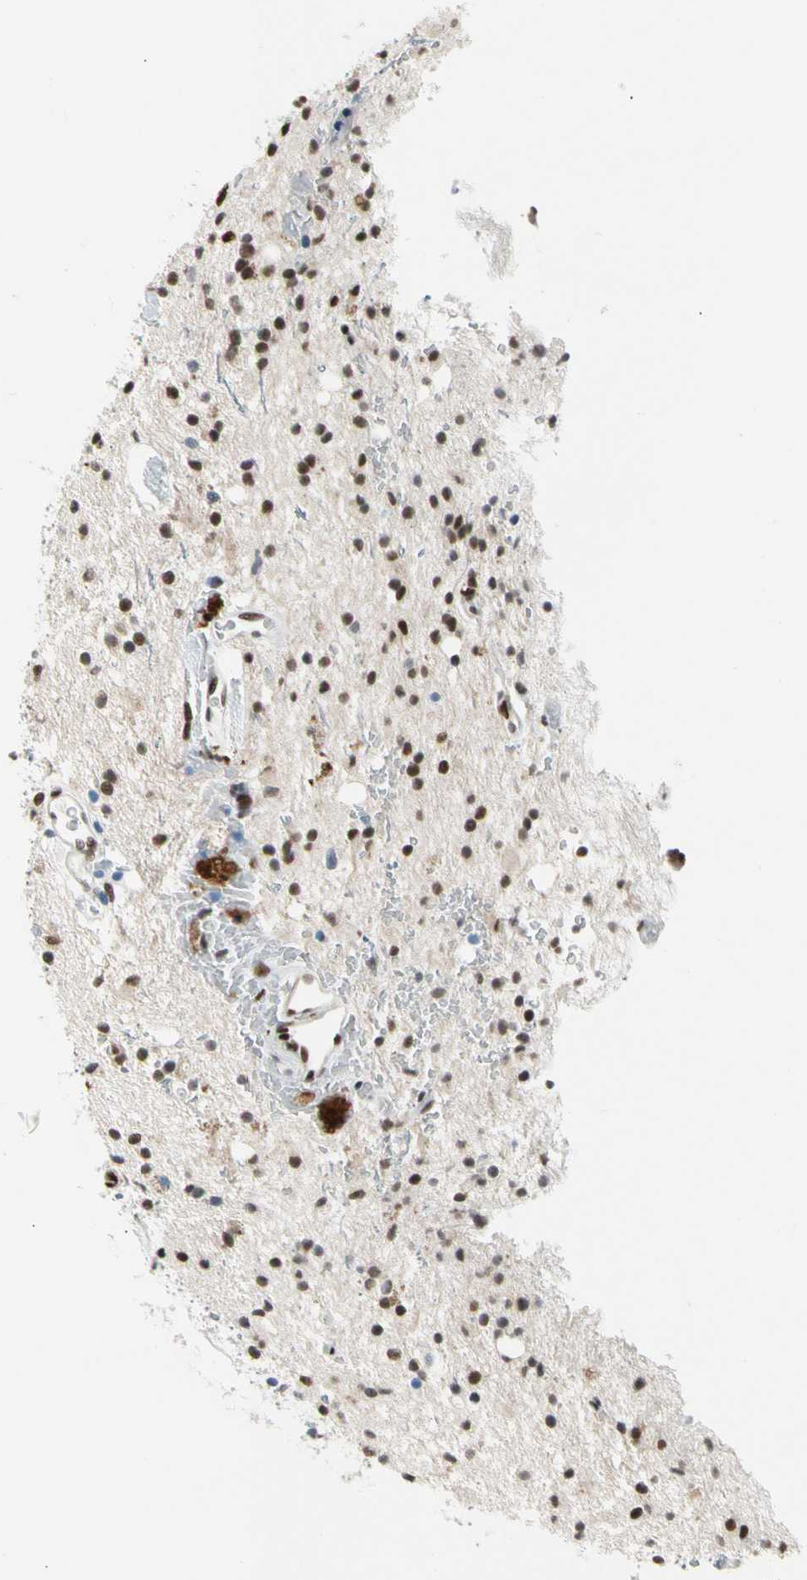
{"staining": {"intensity": "moderate", "quantity": ">75%", "location": "nuclear"}, "tissue": "glioma", "cell_type": "Tumor cells", "image_type": "cancer", "snomed": [{"axis": "morphology", "description": "Glioma, malignant, High grade"}, {"axis": "topography", "description": "Brain"}], "caption": "Moderate nuclear protein positivity is appreciated in about >75% of tumor cells in glioma. (DAB (3,3'-diaminobenzidine) IHC, brown staining for protein, blue staining for nuclei).", "gene": "NFIA", "patient": {"sex": "male", "age": 47}}